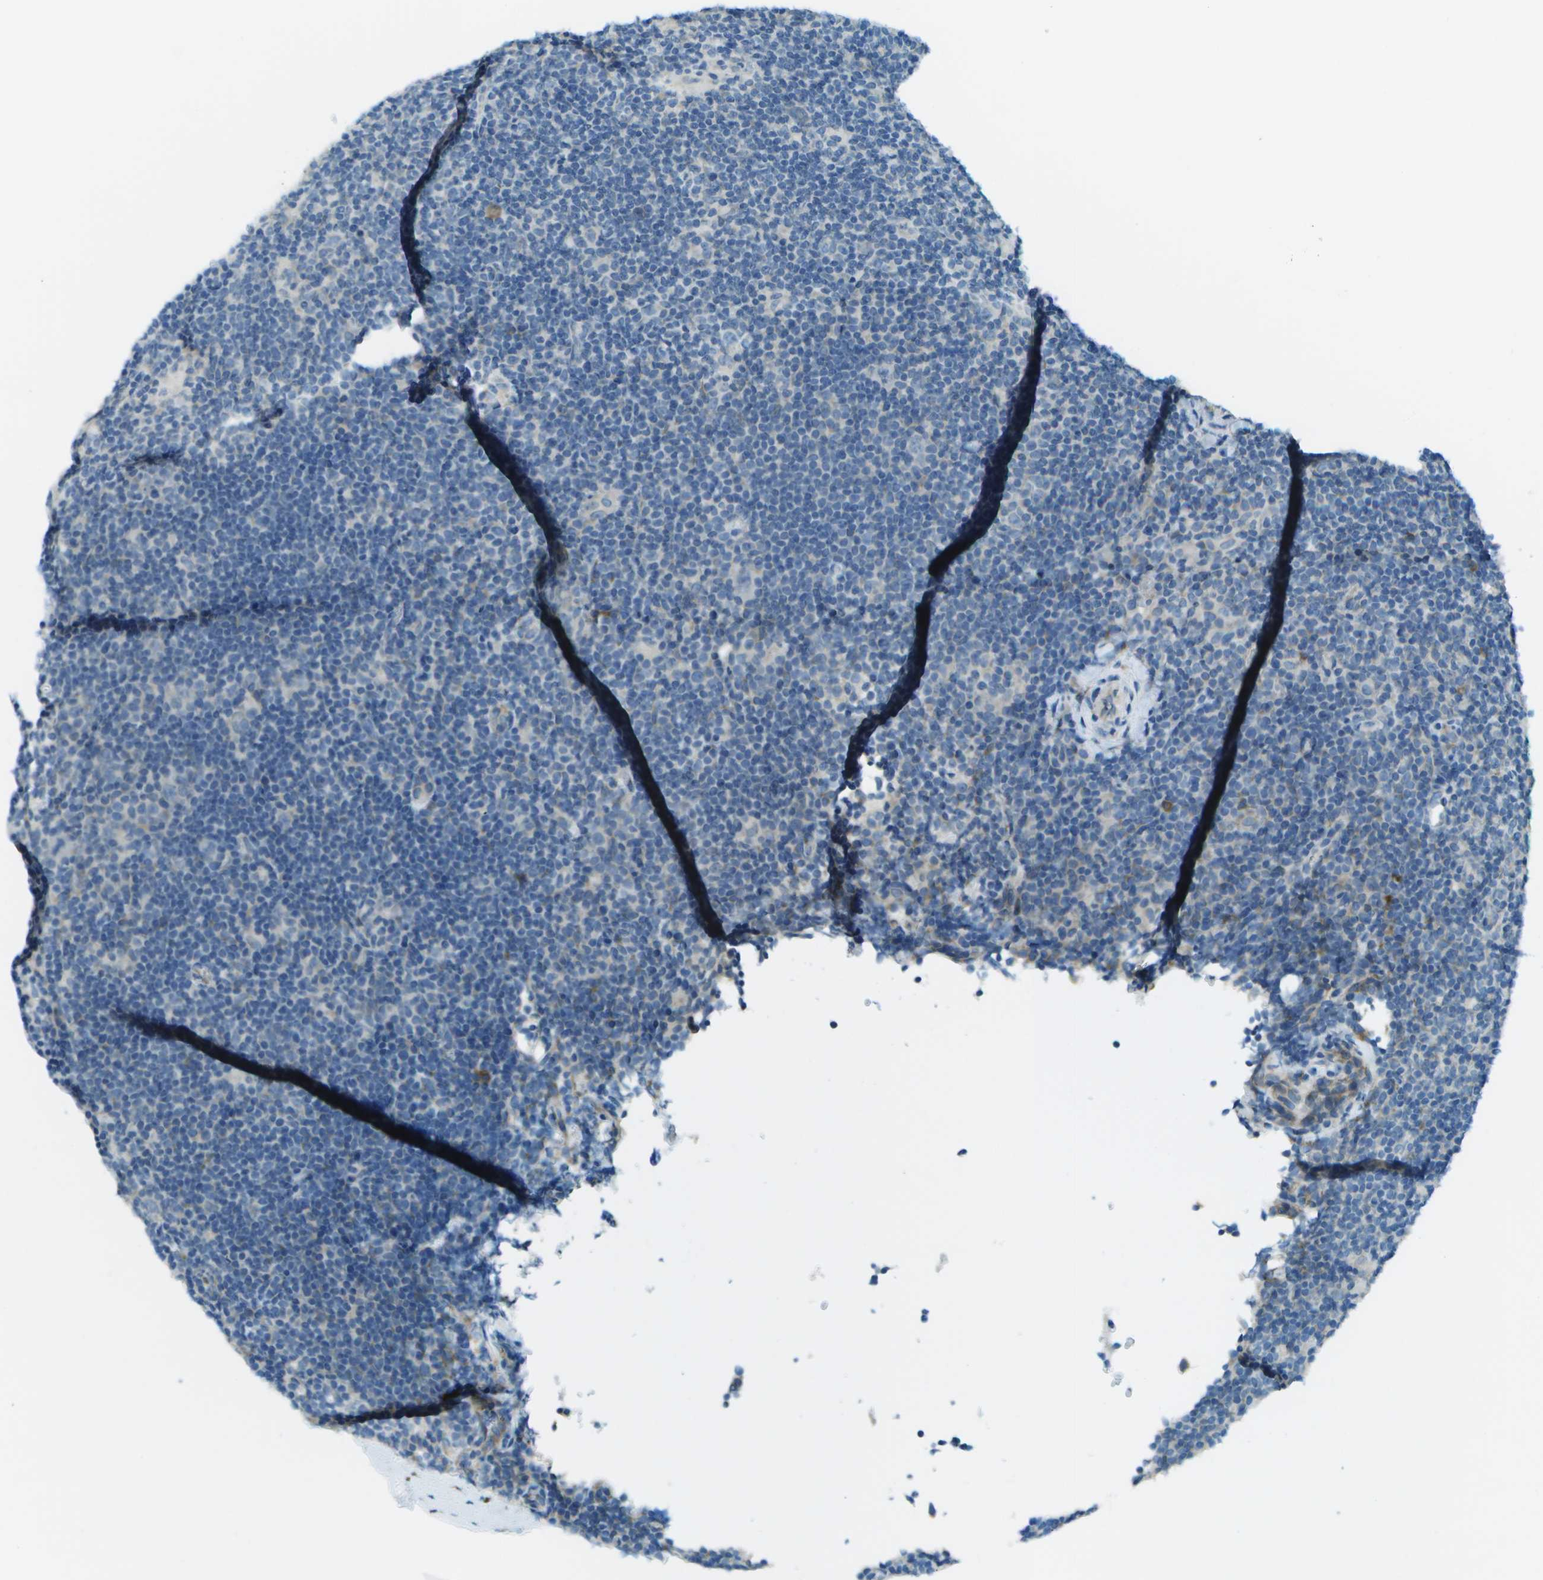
{"staining": {"intensity": "negative", "quantity": "none", "location": "none"}, "tissue": "lymphoma", "cell_type": "Tumor cells", "image_type": "cancer", "snomed": [{"axis": "morphology", "description": "Hodgkin's disease, NOS"}, {"axis": "topography", "description": "Lymph node"}], "caption": "Human Hodgkin's disease stained for a protein using immunohistochemistry demonstrates no expression in tumor cells.", "gene": "KCTD3", "patient": {"sex": "female", "age": 57}}